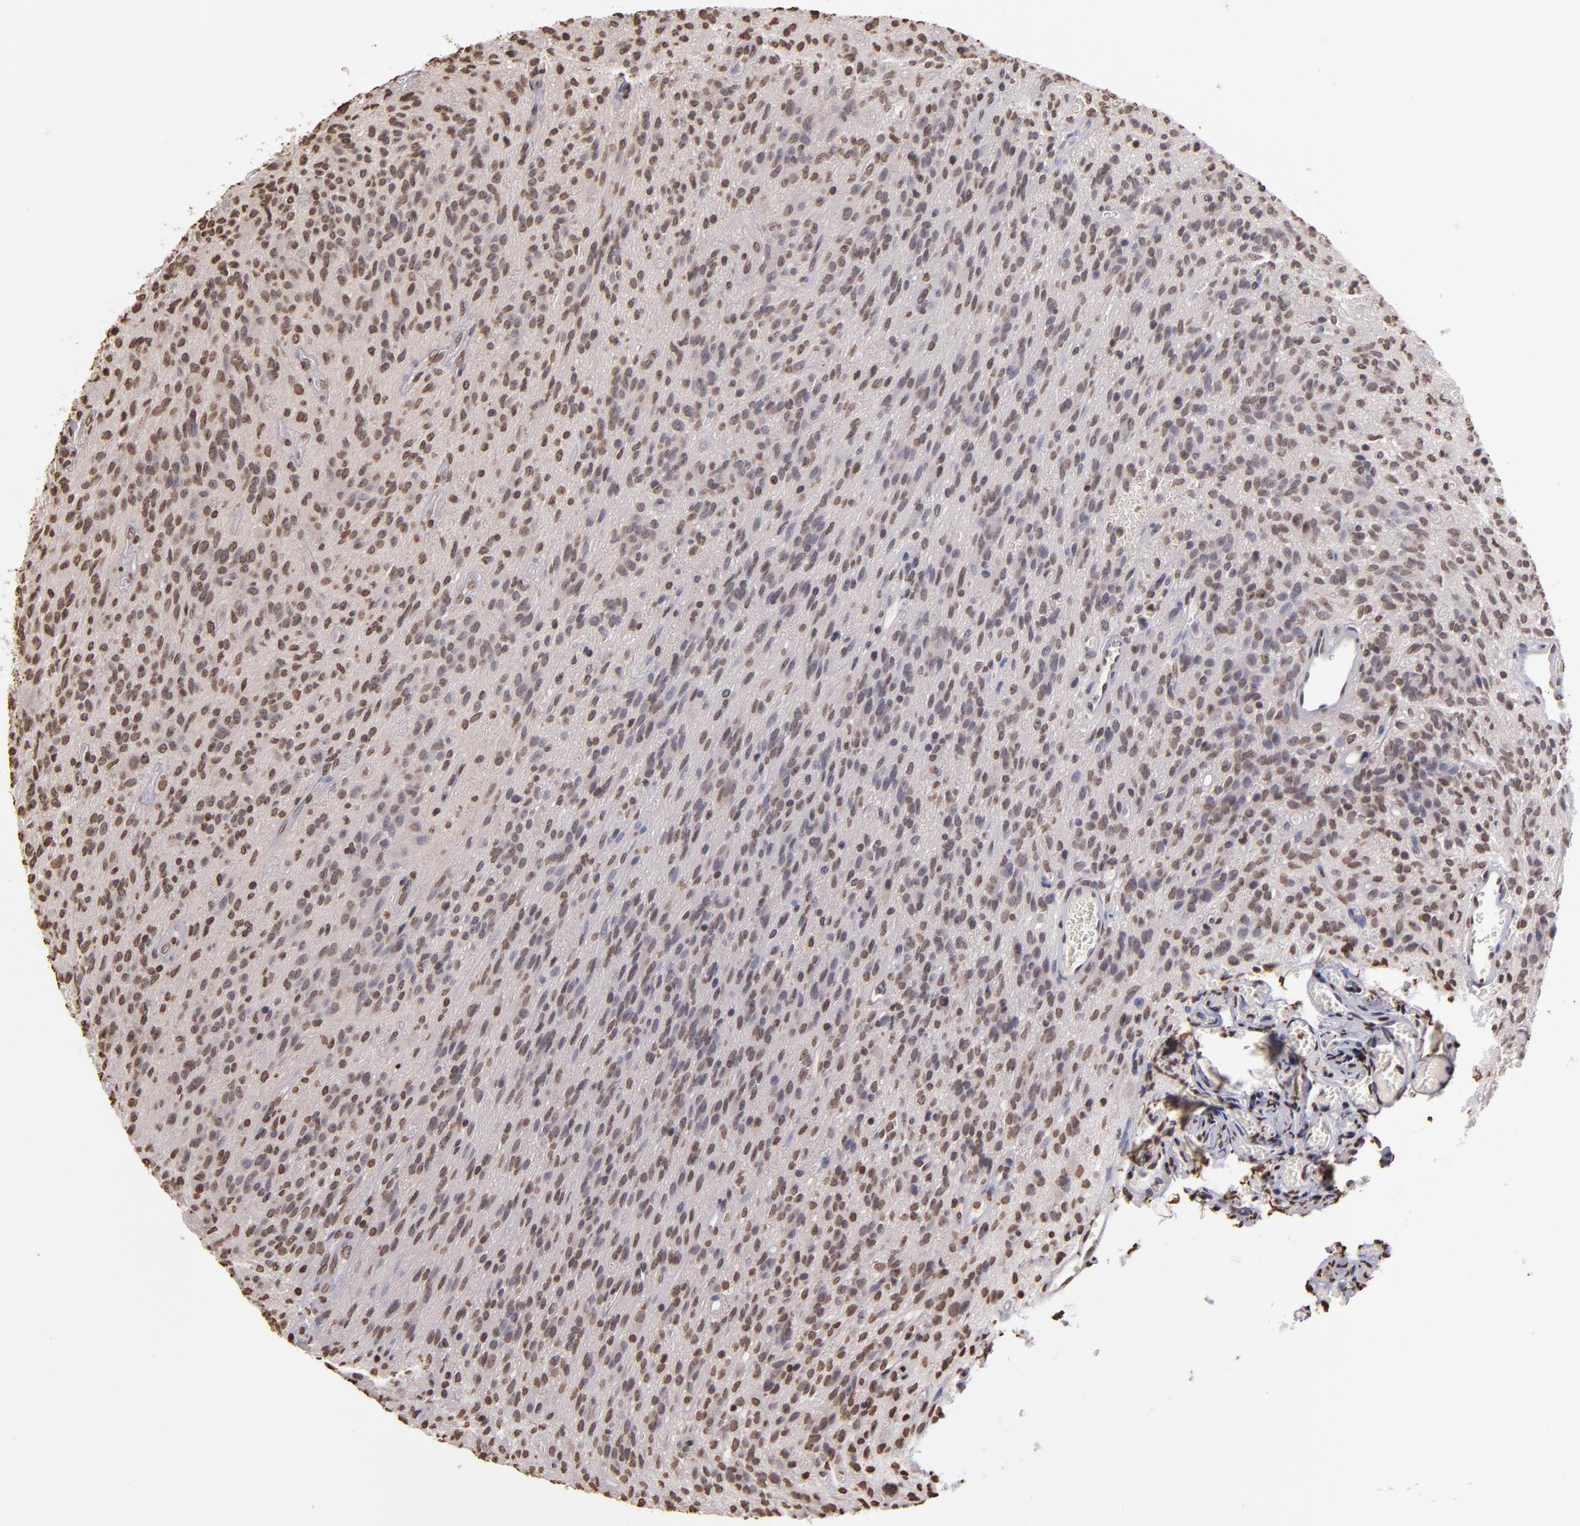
{"staining": {"intensity": "moderate", "quantity": "25%-75%", "location": "nuclear"}, "tissue": "glioma", "cell_type": "Tumor cells", "image_type": "cancer", "snomed": [{"axis": "morphology", "description": "Glioma, malignant, Low grade"}, {"axis": "topography", "description": "Brain"}], "caption": "A brown stain highlights moderate nuclear positivity of a protein in human glioma tumor cells. (DAB (3,3'-diaminobenzidine) = brown stain, brightfield microscopy at high magnification).", "gene": "LBX1", "patient": {"sex": "female", "age": 15}}